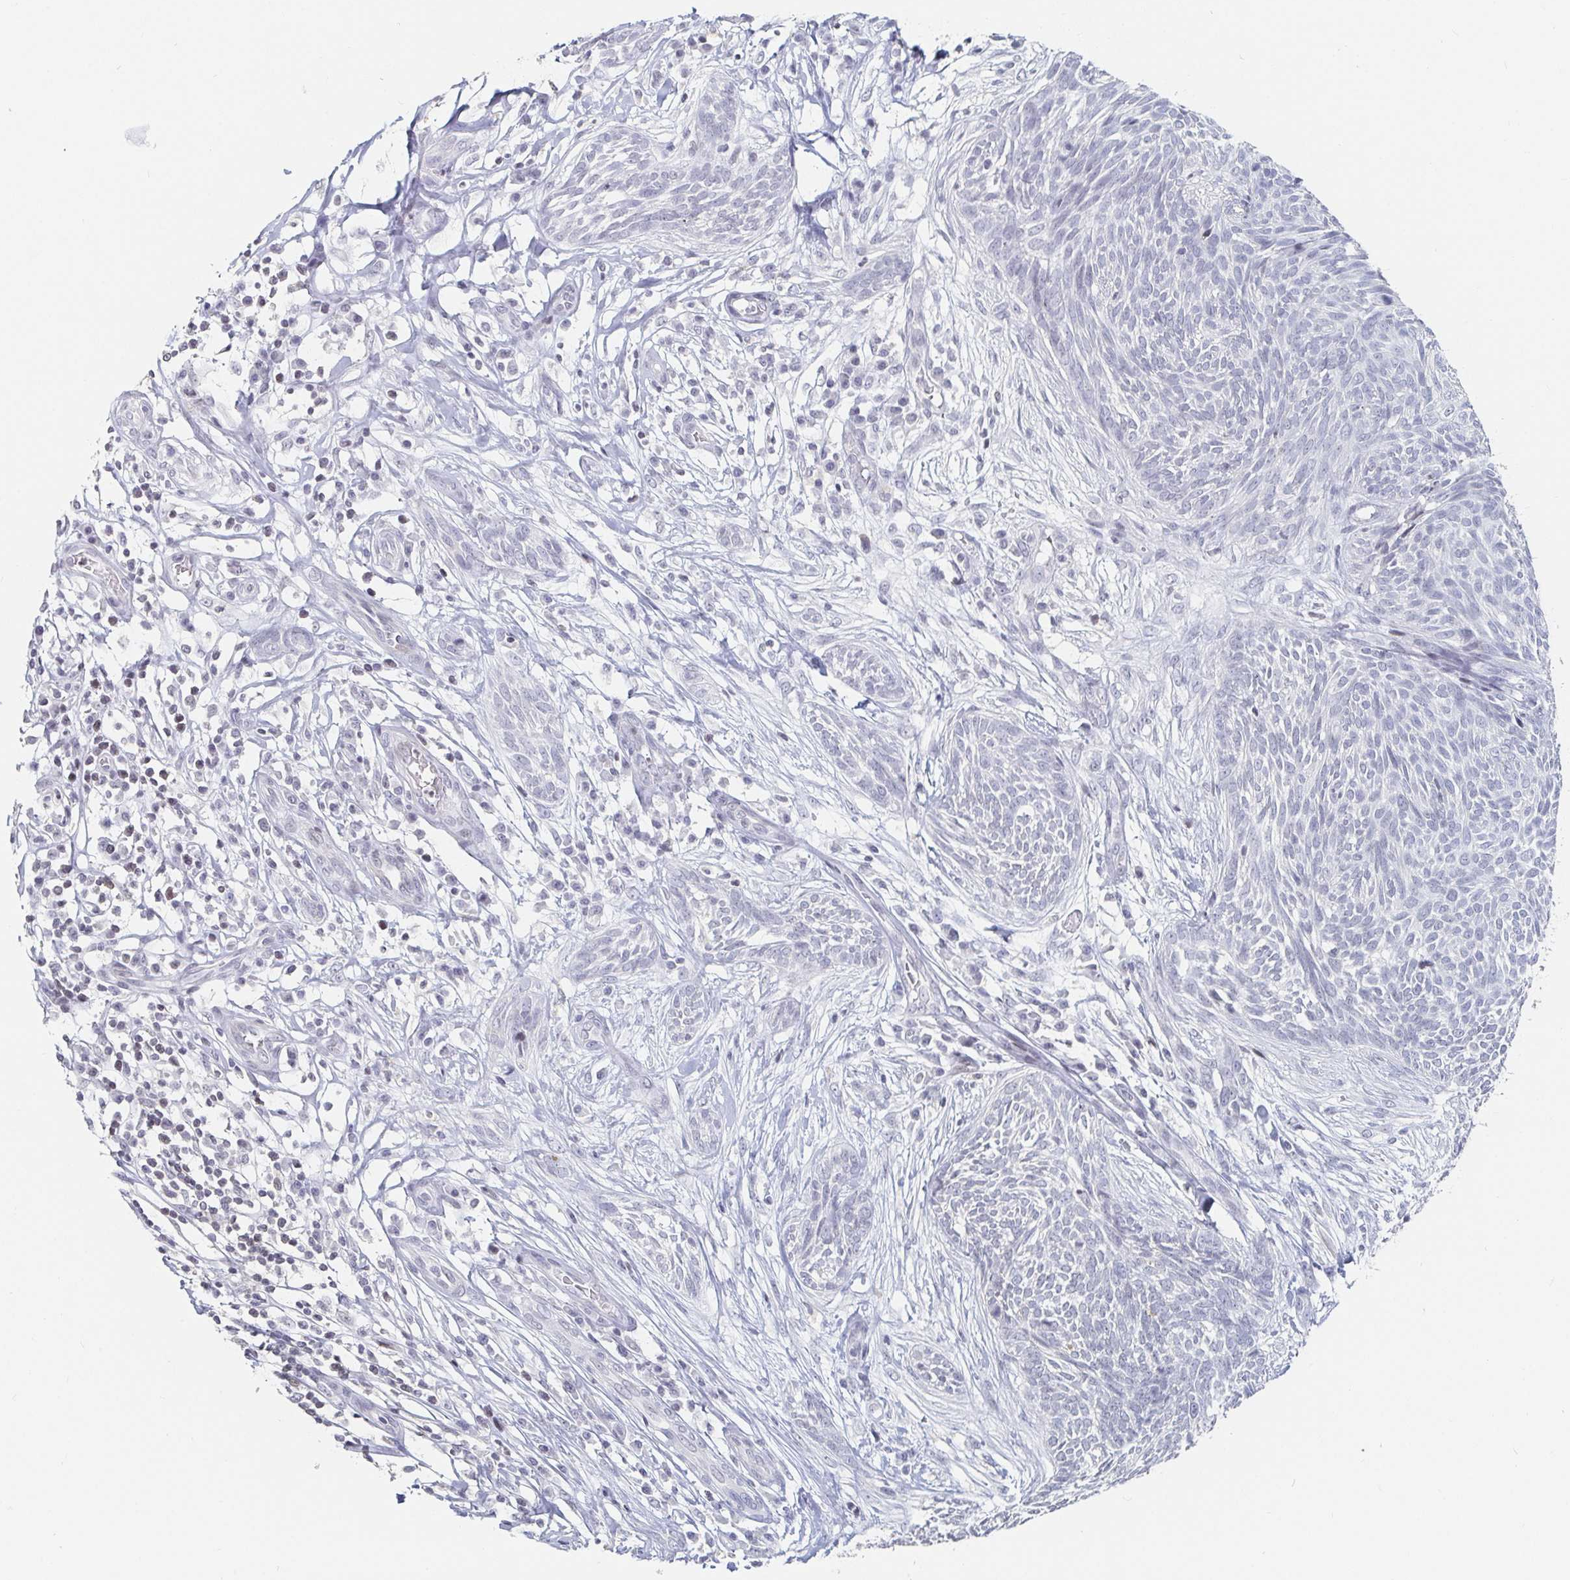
{"staining": {"intensity": "negative", "quantity": "none", "location": "none"}, "tissue": "skin cancer", "cell_type": "Tumor cells", "image_type": "cancer", "snomed": [{"axis": "morphology", "description": "Basal cell carcinoma"}, {"axis": "topography", "description": "Skin"}, {"axis": "topography", "description": "Skin, foot"}], "caption": "The histopathology image shows no staining of tumor cells in skin basal cell carcinoma.", "gene": "NME9", "patient": {"sex": "female", "age": 86}}